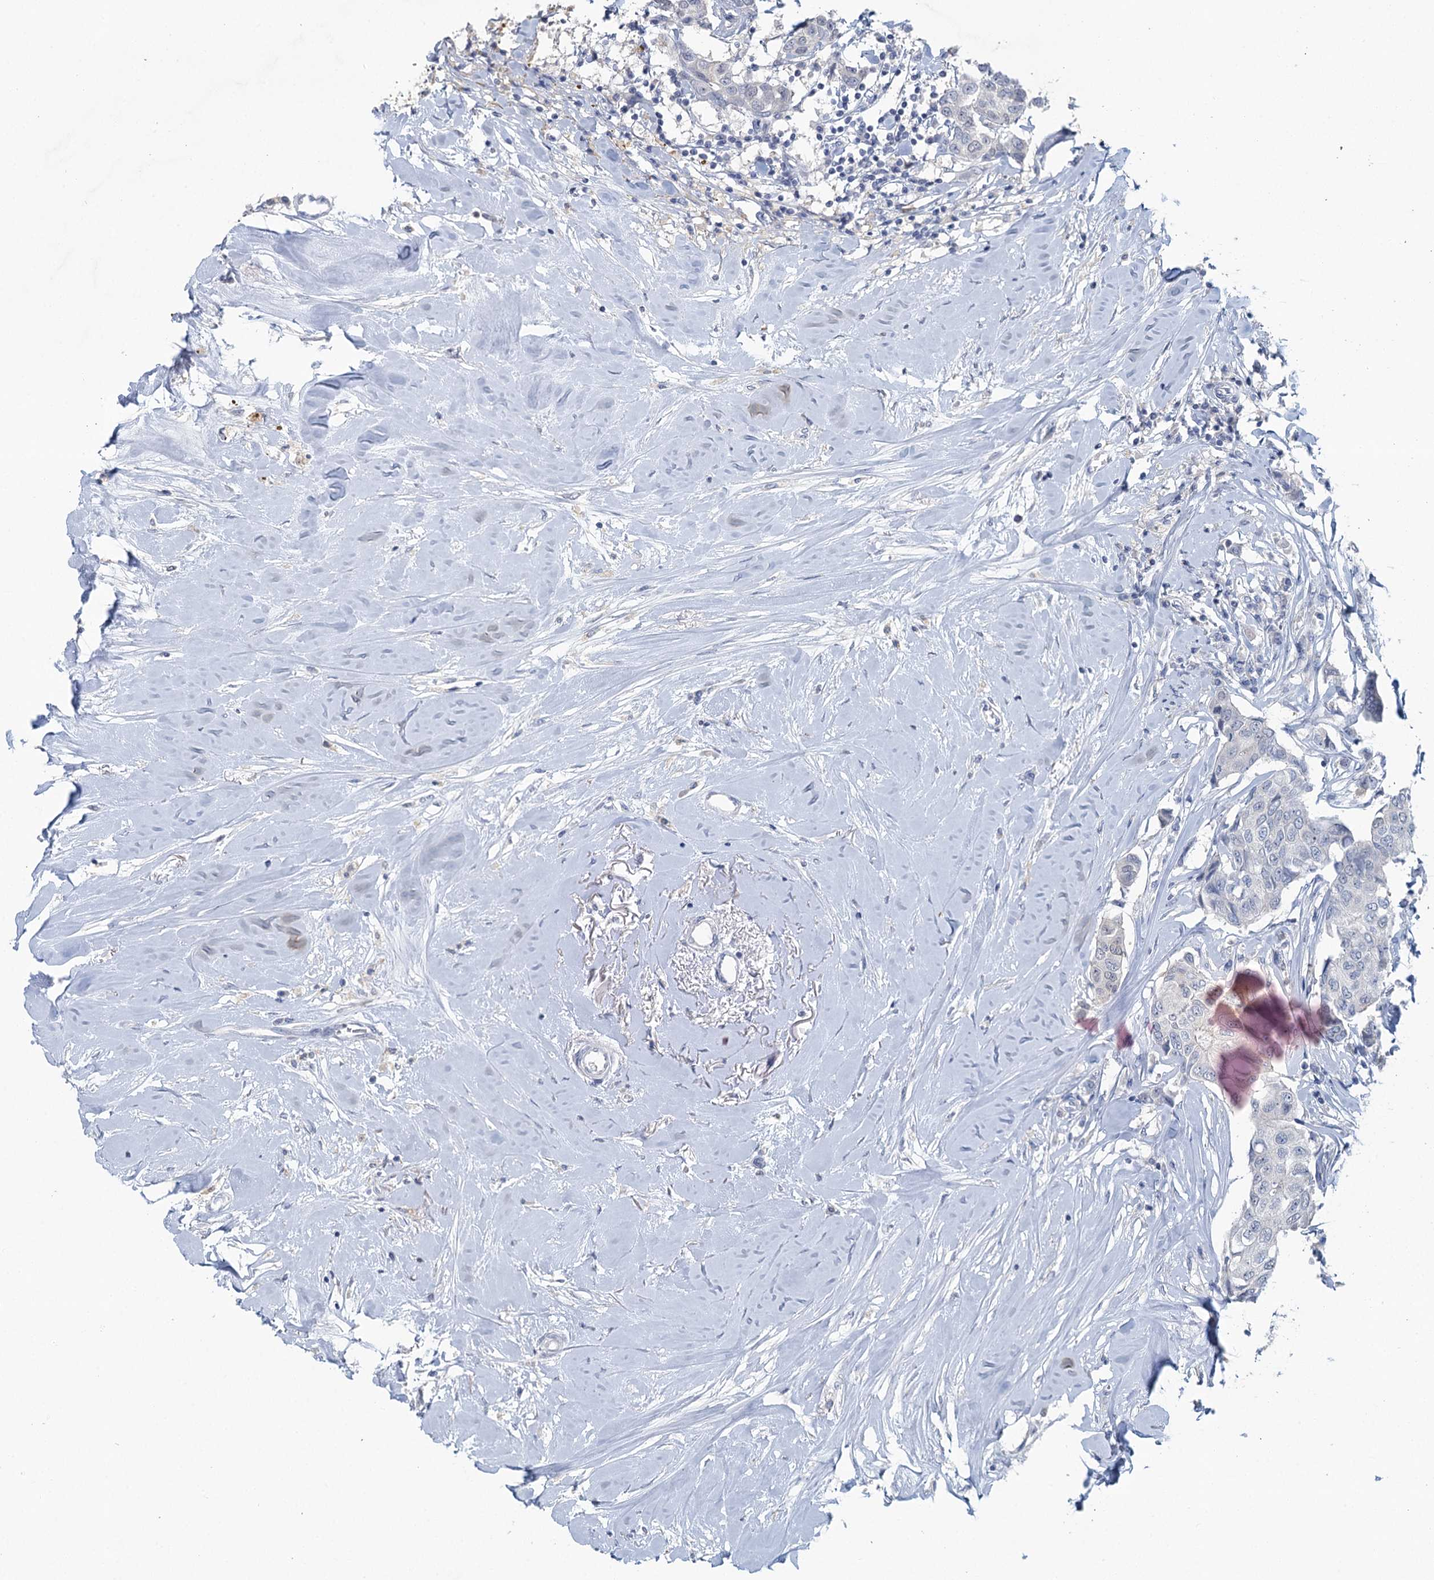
{"staining": {"intensity": "negative", "quantity": "none", "location": "none"}, "tissue": "breast cancer", "cell_type": "Tumor cells", "image_type": "cancer", "snomed": [{"axis": "morphology", "description": "Duct carcinoma"}, {"axis": "topography", "description": "Breast"}], "caption": "A micrograph of human breast infiltrating ductal carcinoma is negative for staining in tumor cells. (DAB IHC with hematoxylin counter stain).", "gene": "MYO7B", "patient": {"sex": "female", "age": 80}}